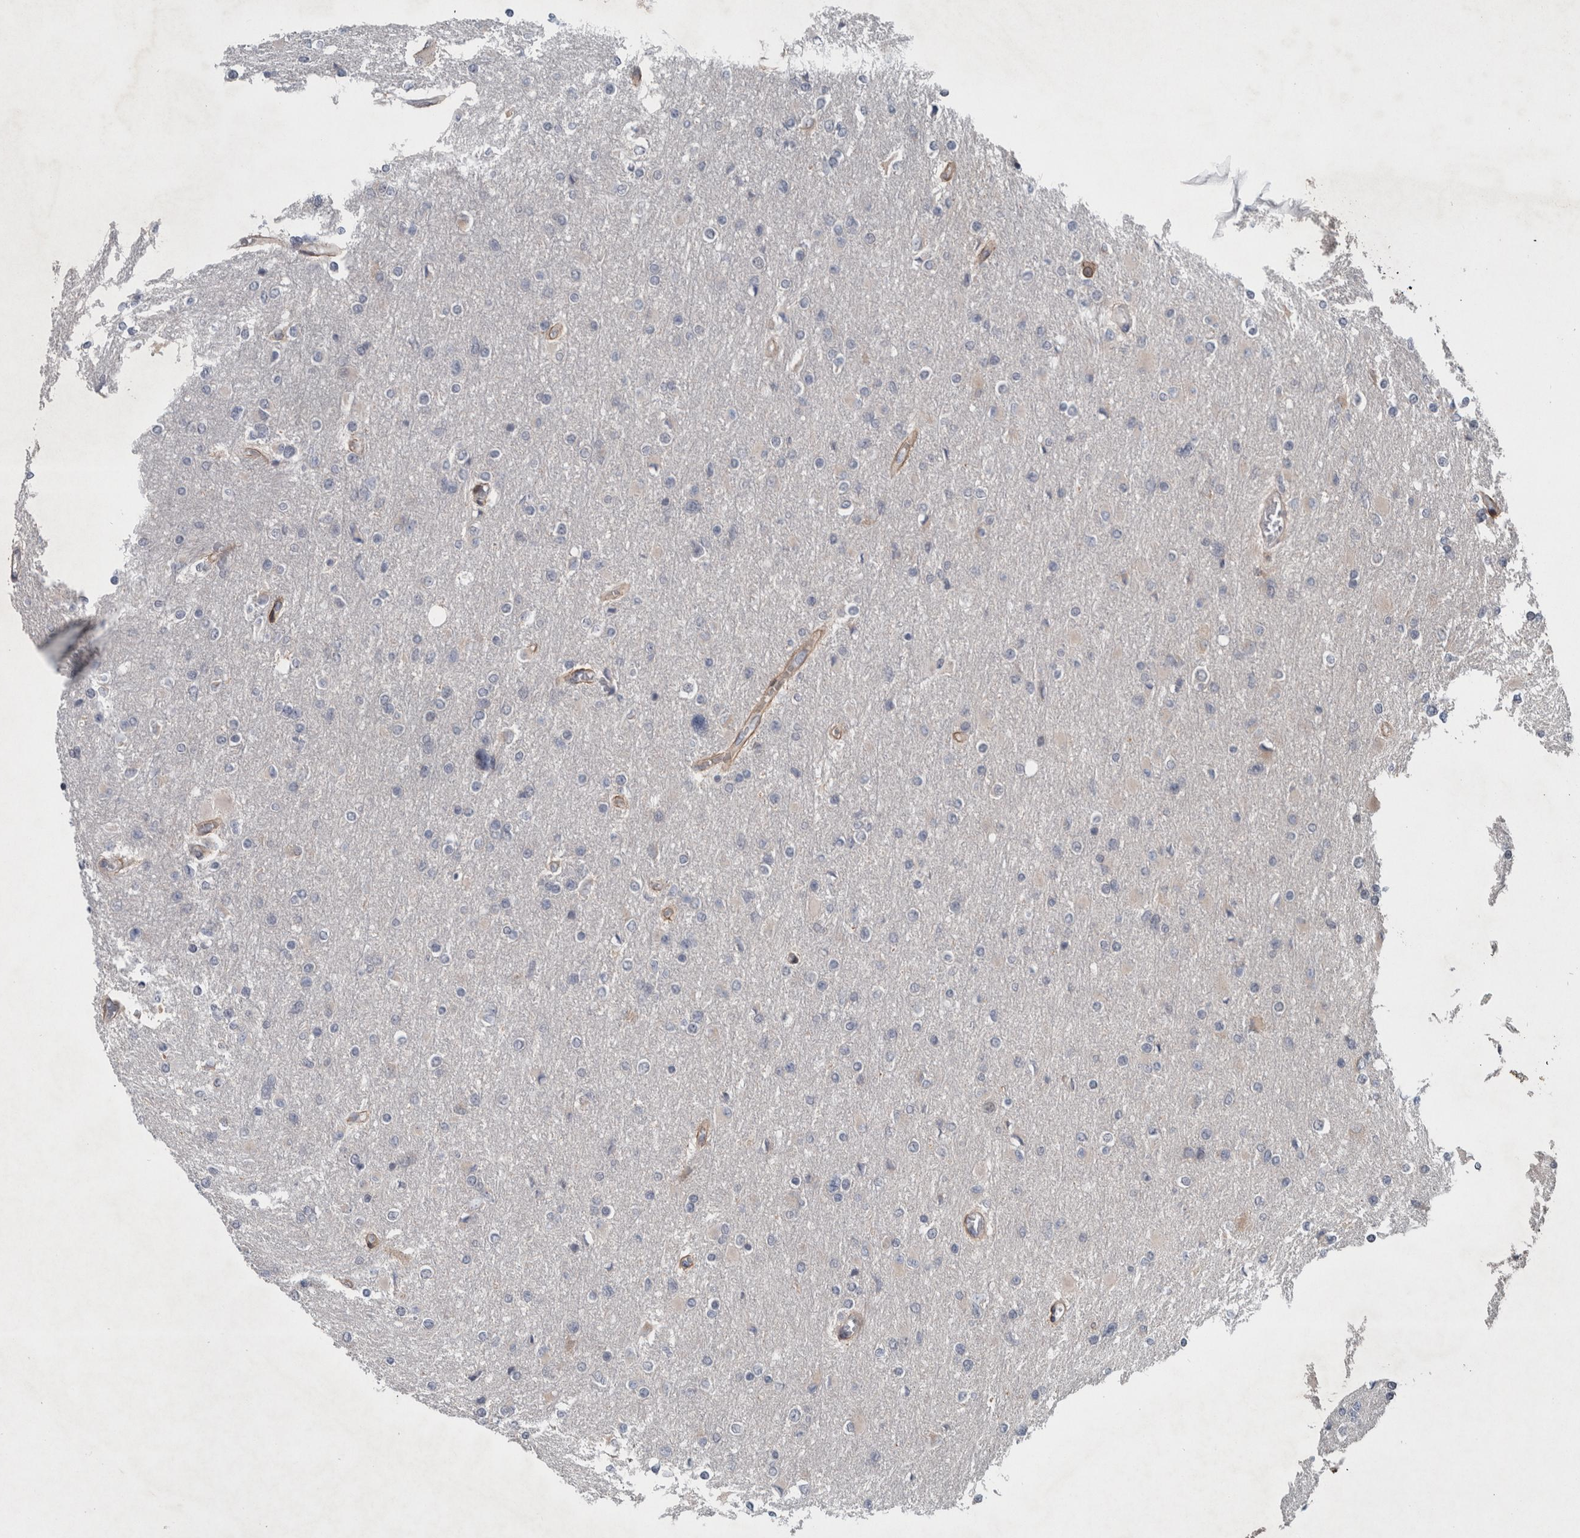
{"staining": {"intensity": "negative", "quantity": "none", "location": "none"}, "tissue": "glioma", "cell_type": "Tumor cells", "image_type": "cancer", "snomed": [{"axis": "morphology", "description": "Glioma, malignant, High grade"}, {"axis": "topography", "description": "Cerebral cortex"}], "caption": "The immunohistochemistry (IHC) histopathology image has no significant expression in tumor cells of malignant glioma (high-grade) tissue.", "gene": "GIMAP6", "patient": {"sex": "female", "age": 36}}